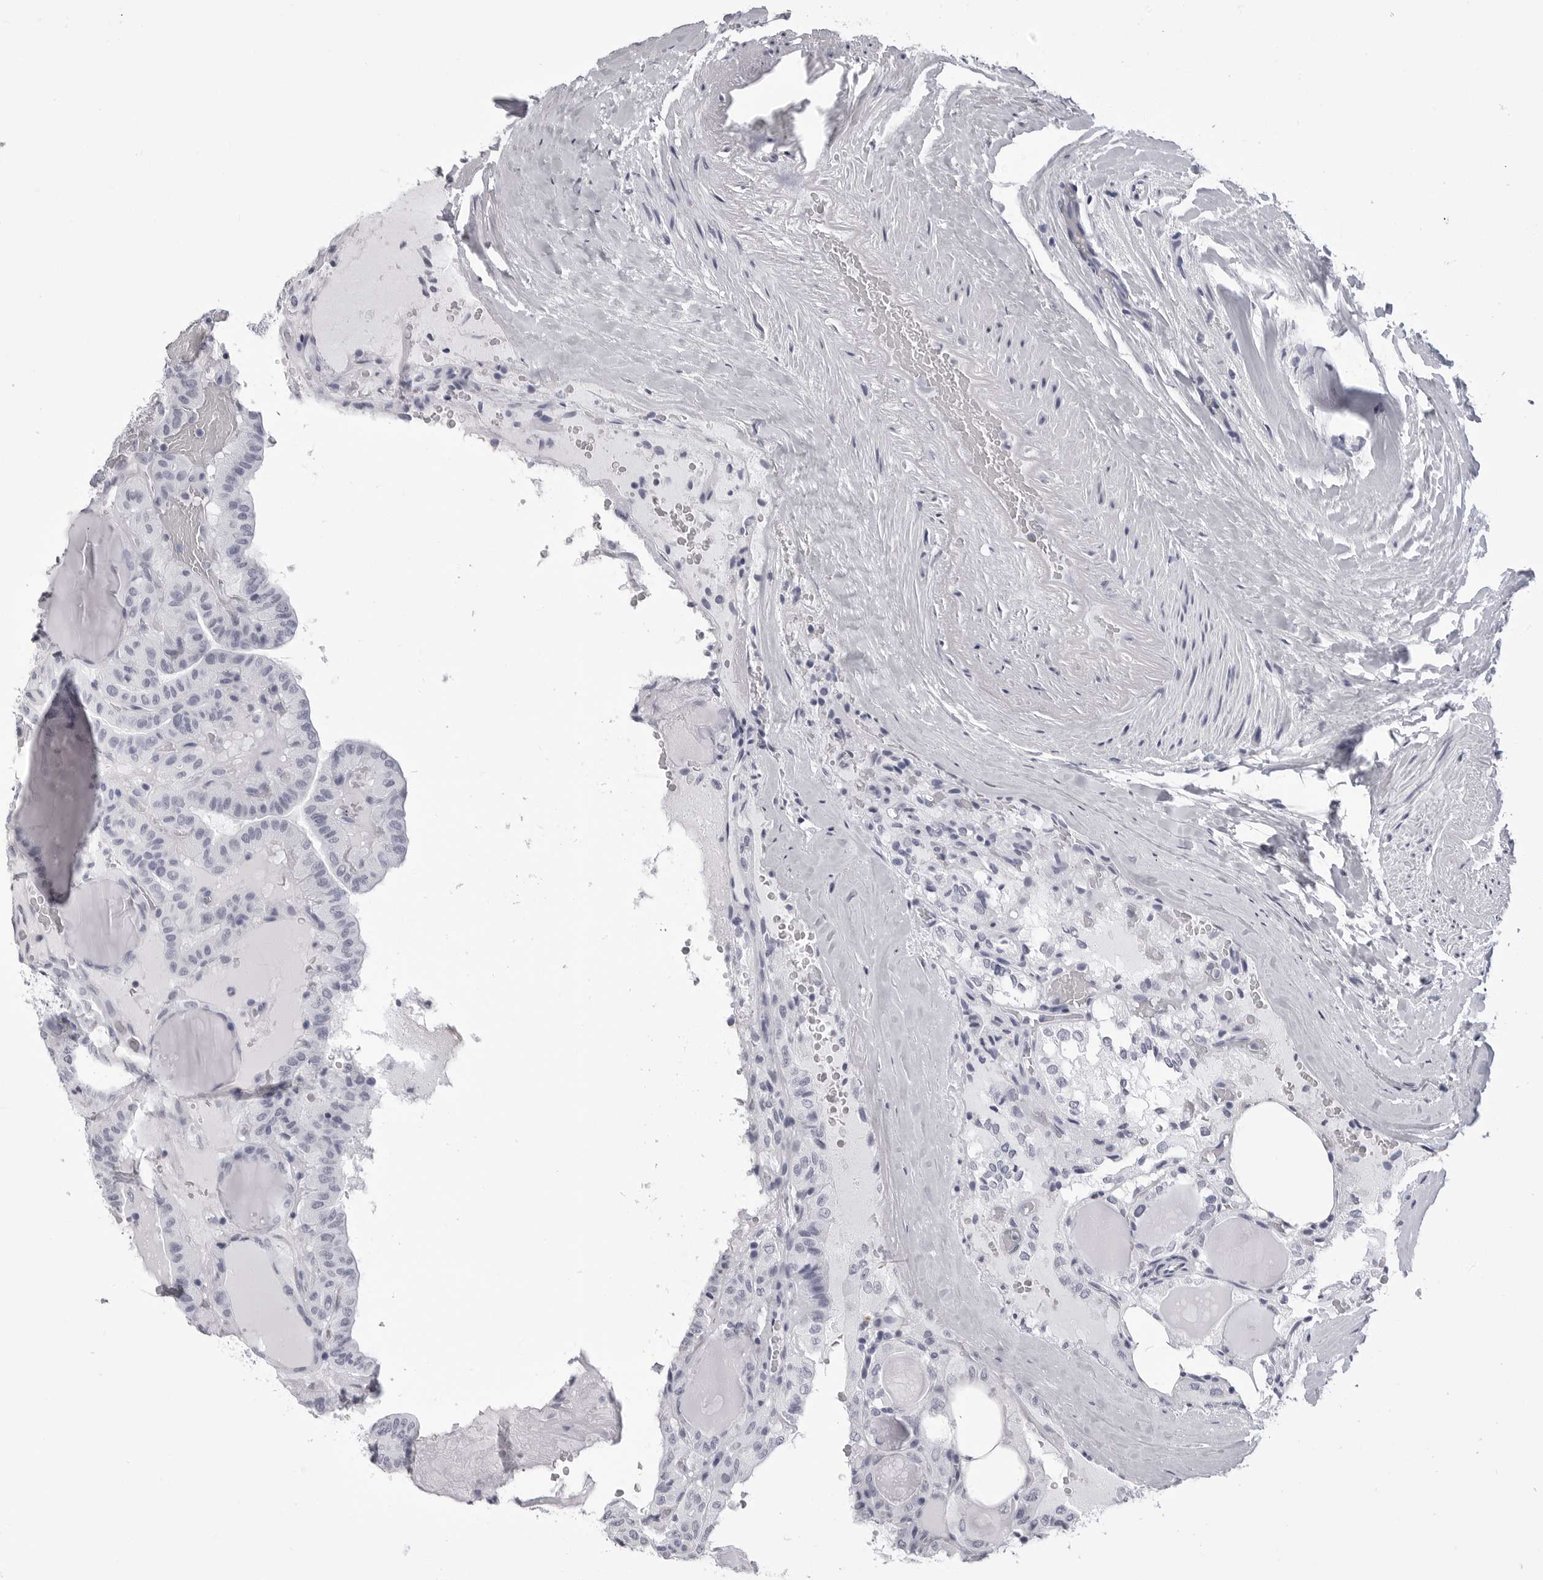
{"staining": {"intensity": "negative", "quantity": "none", "location": "none"}, "tissue": "thyroid cancer", "cell_type": "Tumor cells", "image_type": "cancer", "snomed": [{"axis": "morphology", "description": "Papillary adenocarcinoma, NOS"}, {"axis": "topography", "description": "Thyroid gland"}], "caption": "The immunohistochemistry (IHC) photomicrograph has no significant positivity in tumor cells of thyroid papillary adenocarcinoma tissue.", "gene": "LGALS4", "patient": {"sex": "male", "age": 77}}